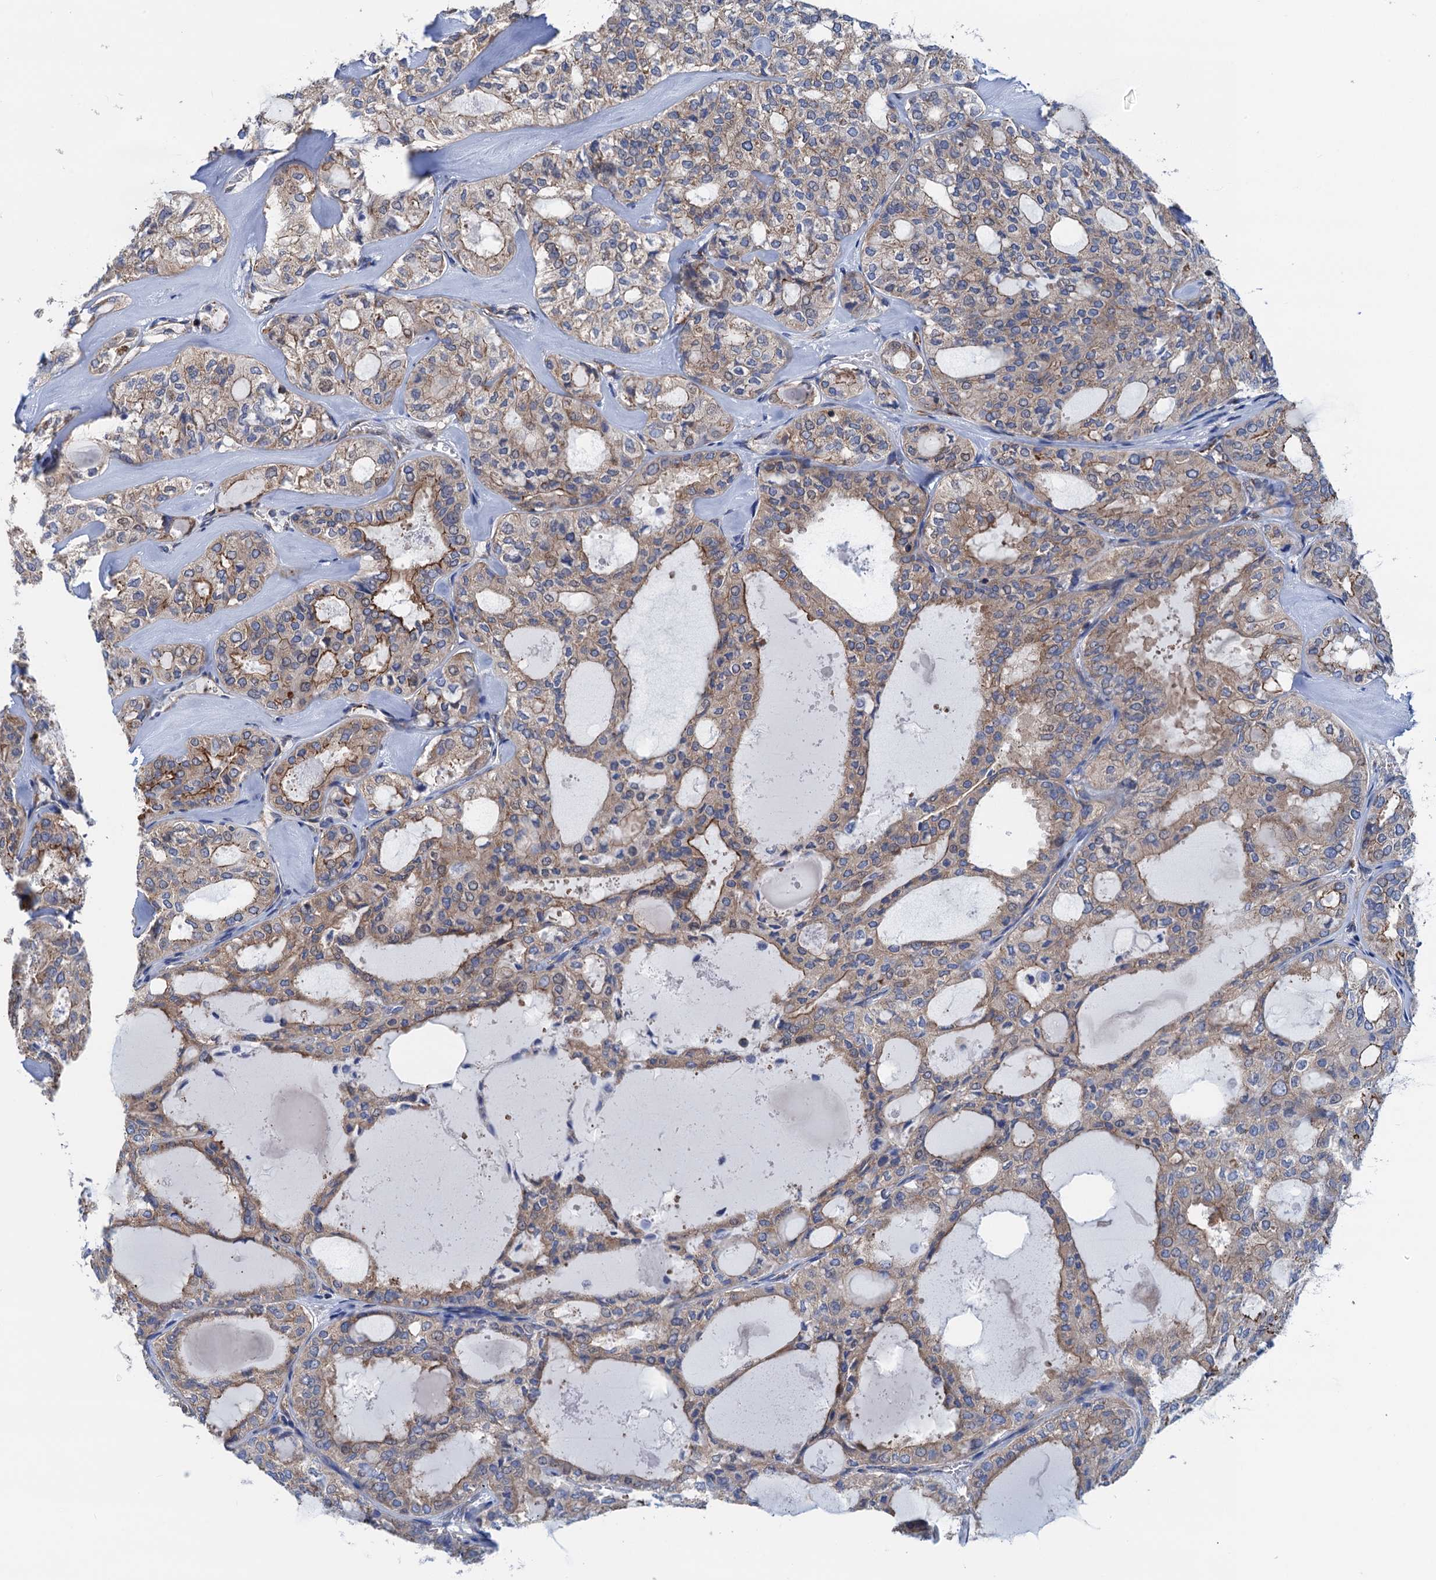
{"staining": {"intensity": "weak", "quantity": "25%-75%", "location": "cytoplasmic/membranous"}, "tissue": "thyroid cancer", "cell_type": "Tumor cells", "image_type": "cancer", "snomed": [{"axis": "morphology", "description": "Follicular adenoma carcinoma, NOS"}, {"axis": "topography", "description": "Thyroid gland"}], "caption": "A brown stain highlights weak cytoplasmic/membranous positivity of a protein in follicular adenoma carcinoma (thyroid) tumor cells.", "gene": "SLC12A7", "patient": {"sex": "male", "age": 75}}